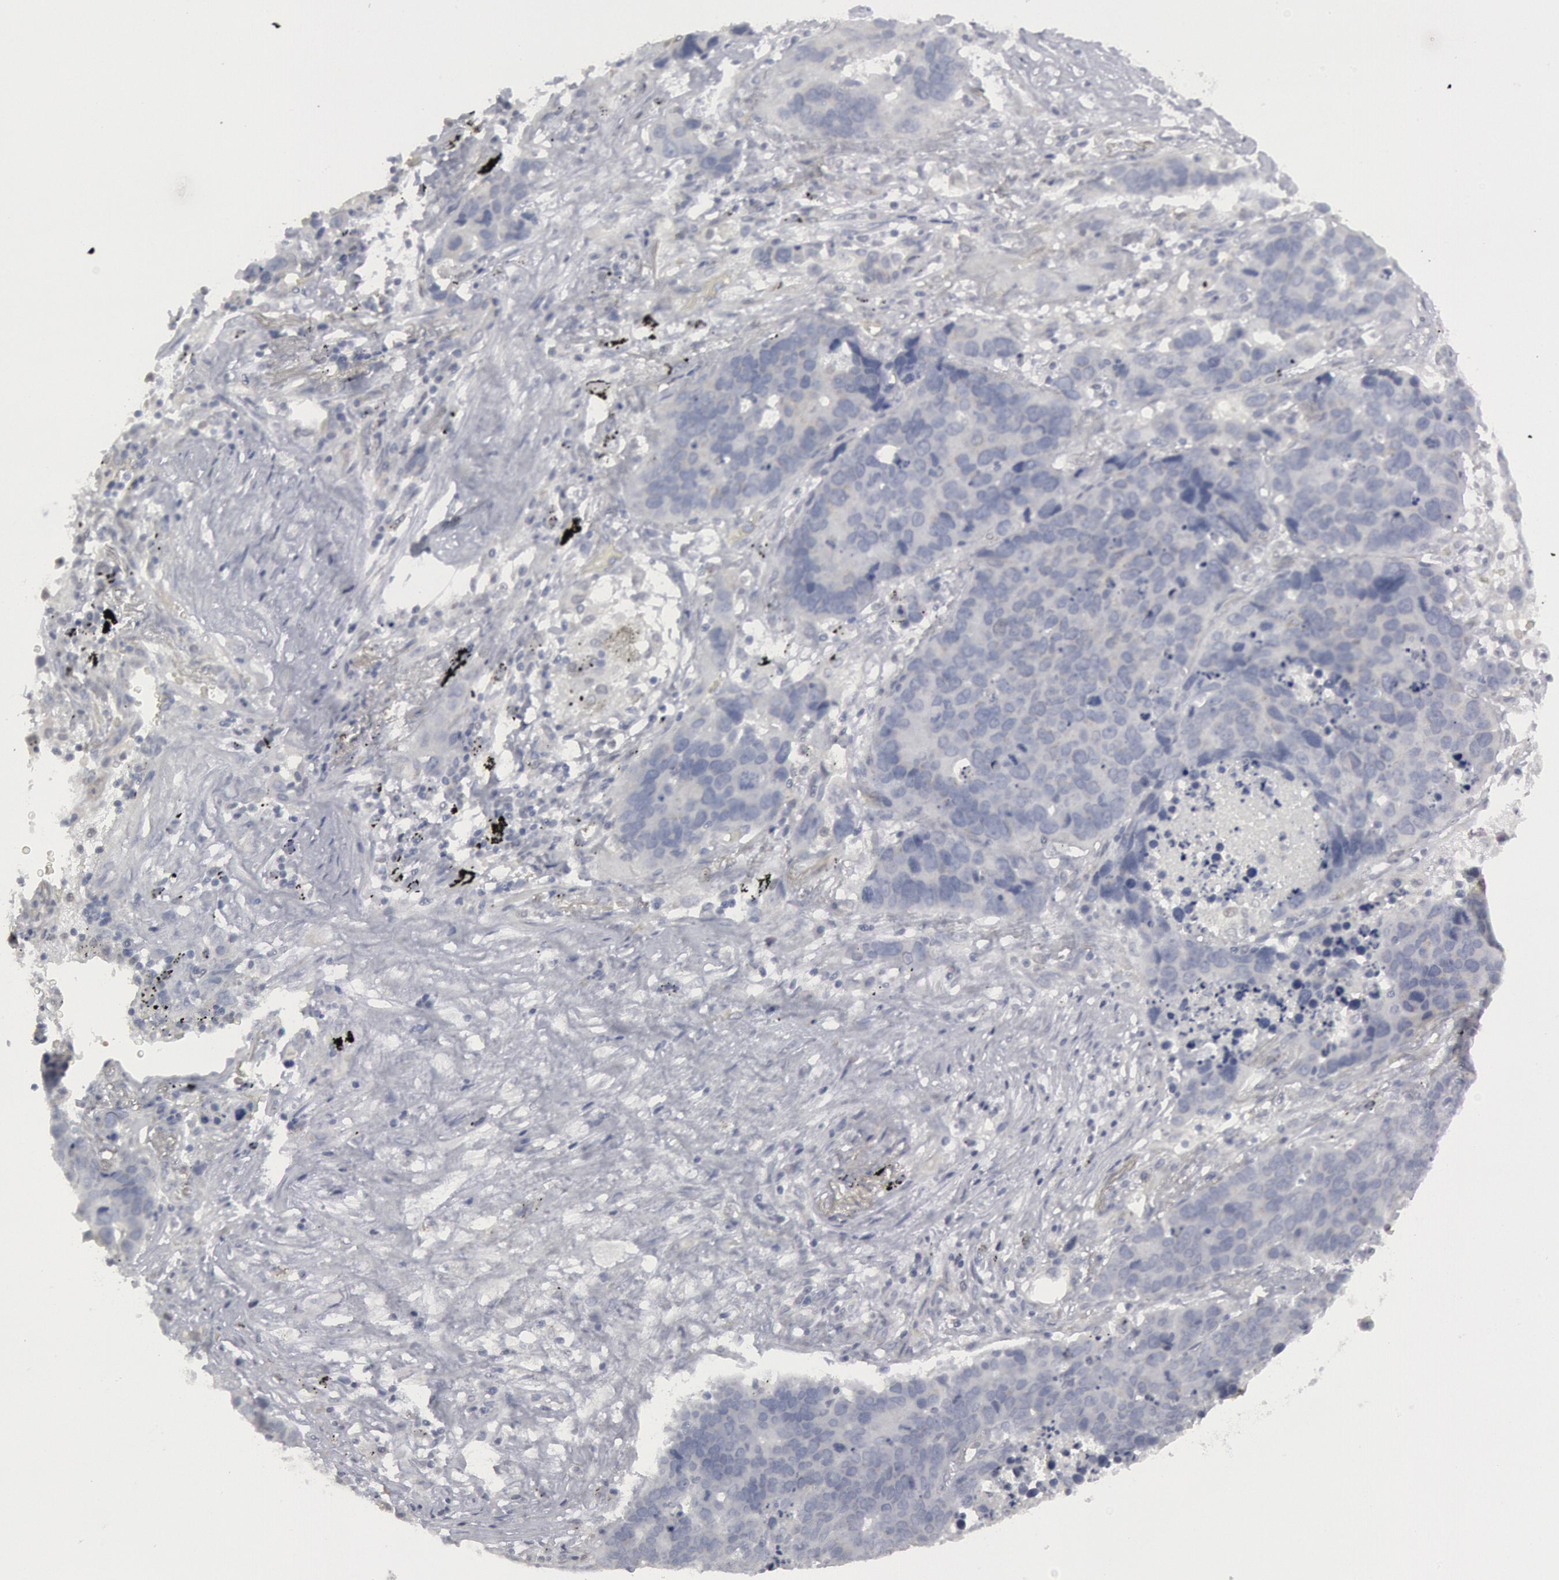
{"staining": {"intensity": "negative", "quantity": "none", "location": "none"}, "tissue": "lung cancer", "cell_type": "Tumor cells", "image_type": "cancer", "snomed": [{"axis": "morphology", "description": "Carcinoid, malignant, NOS"}, {"axis": "topography", "description": "Lung"}], "caption": "This micrograph is of lung cancer stained with immunohistochemistry (IHC) to label a protein in brown with the nuclei are counter-stained blue. There is no positivity in tumor cells.", "gene": "DMC1", "patient": {"sex": "male", "age": 60}}